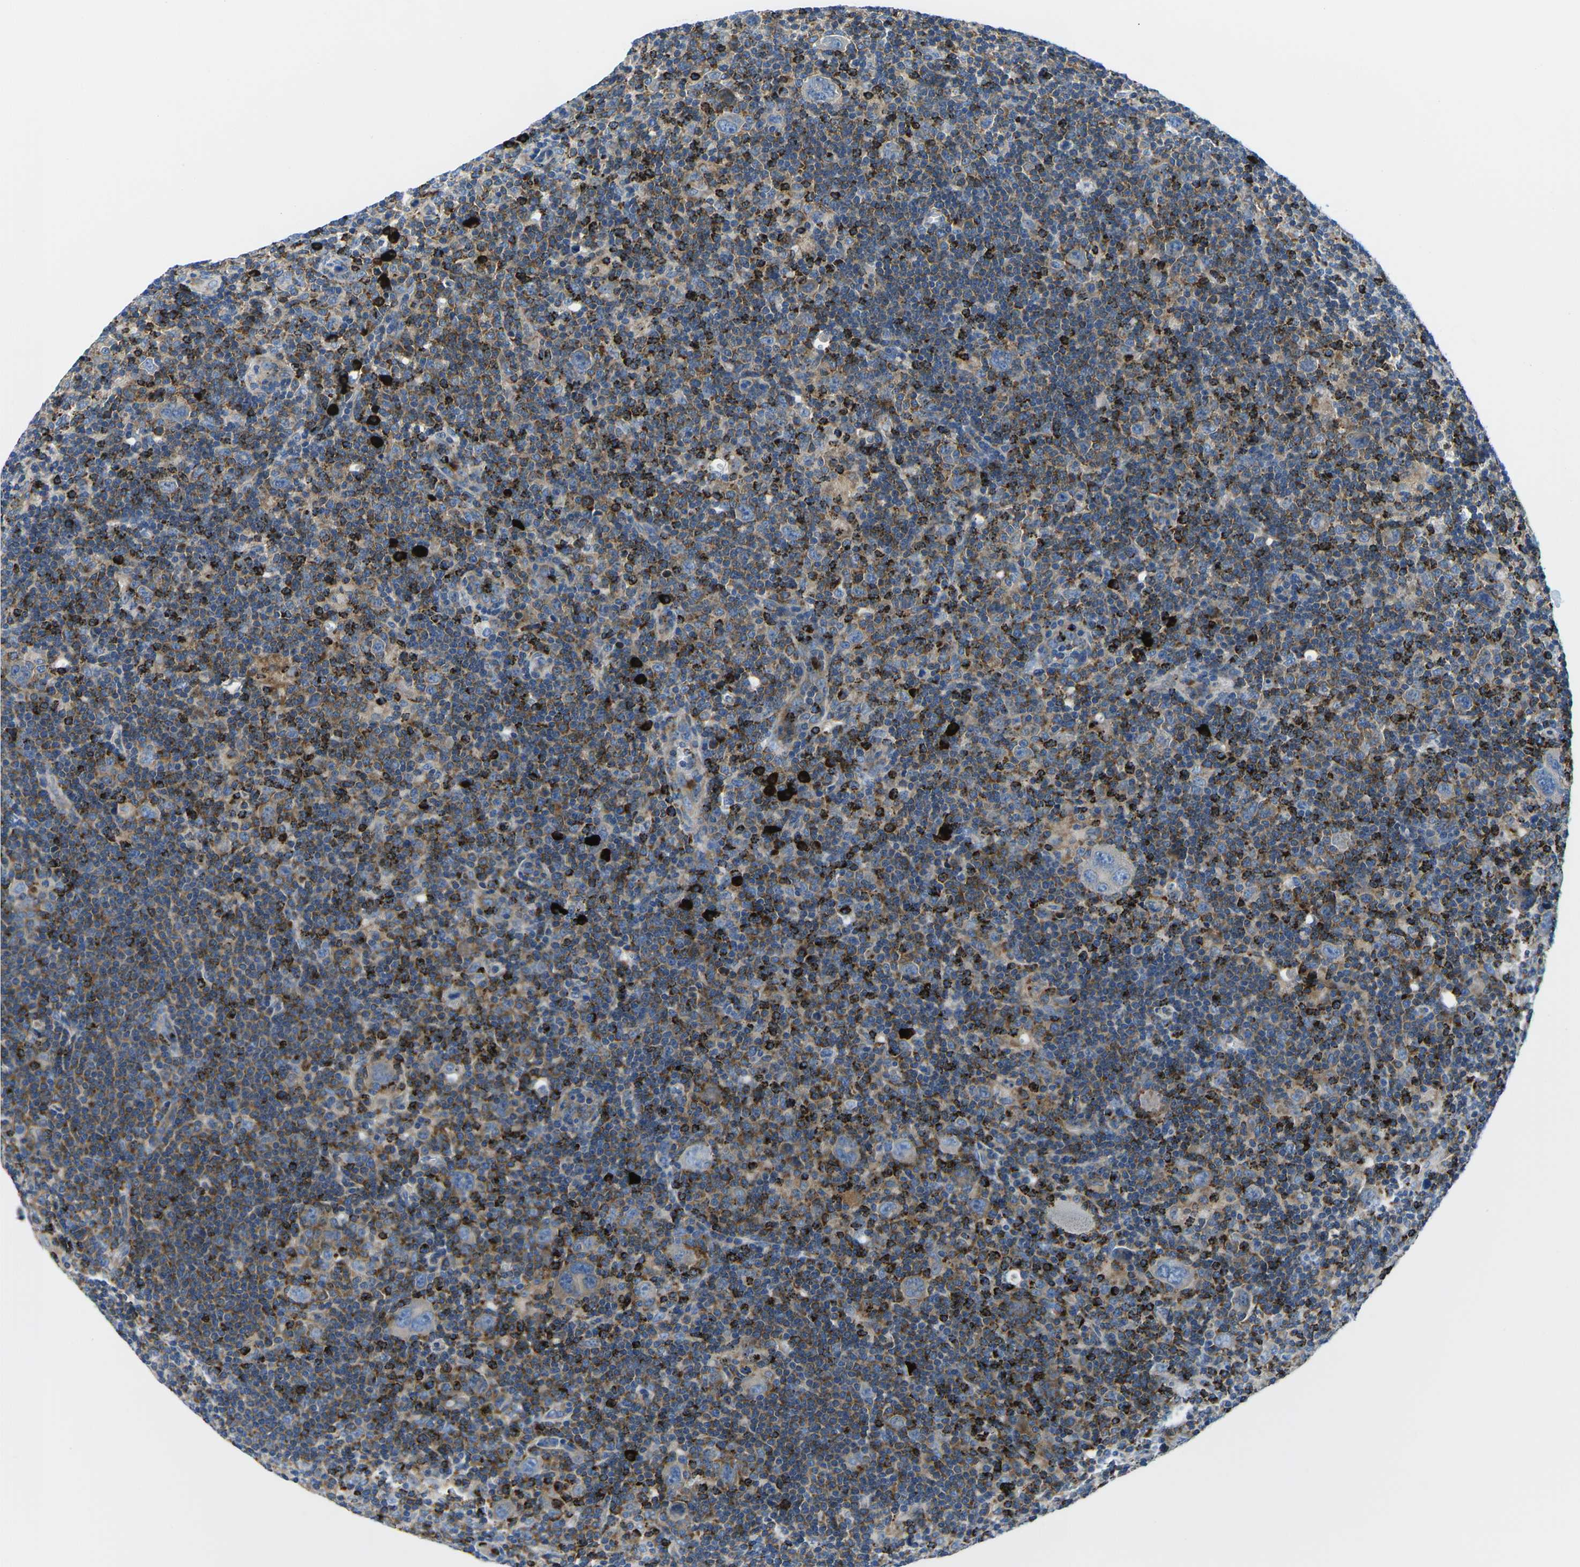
{"staining": {"intensity": "weak", "quantity": "25%-75%", "location": "cytoplasmic/membranous"}, "tissue": "lymphoma", "cell_type": "Tumor cells", "image_type": "cancer", "snomed": [{"axis": "morphology", "description": "Hodgkin's disease, NOS"}, {"axis": "topography", "description": "Lymph node"}], "caption": "About 25%-75% of tumor cells in lymphoma reveal weak cytoplasmic/membranous protein expression as visualized by brown immunohistochemical staining.", "gene": "MC4R", "patient": {"sex": "female", "age": 57}}